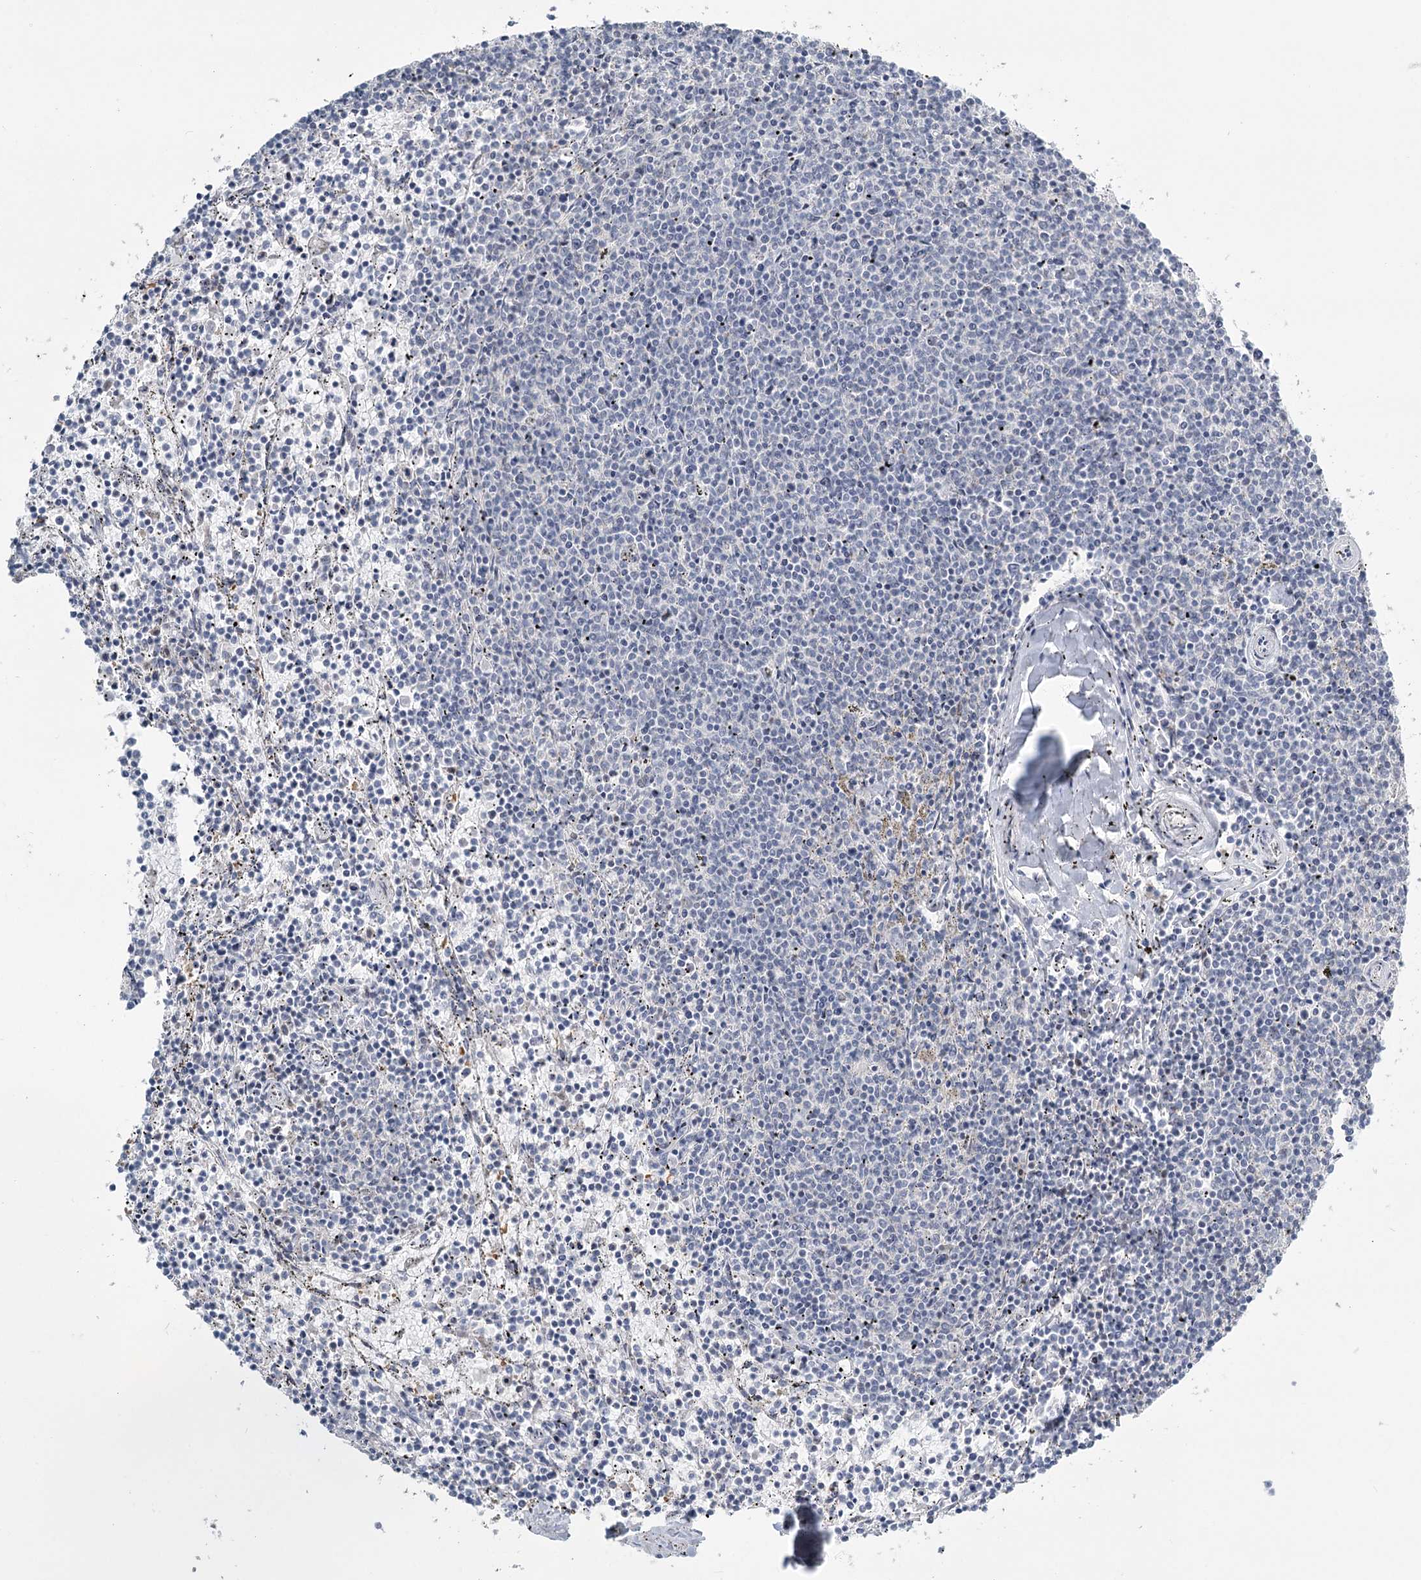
{"staining": {"intensity": "negative", "quantity": "none", "location": "none"}, "tissue": "lymphoma", "cell_type": "Tumor cells", "image_type": "cancer", "snomed": [{"axis": "morphology", "description": "Malignant lymphoma, non-Hodgkin's type, Low grade"}, {"axis": "topography", "description": "Spleen"}], "caption": "Human low-grade malignant lymphoma, non-Hodgkin's type stained for a protein using IHC exhibits no expression in tumor cells.", "gene": "TMEM70", "patient": {"sex": "female", "age": 50}}